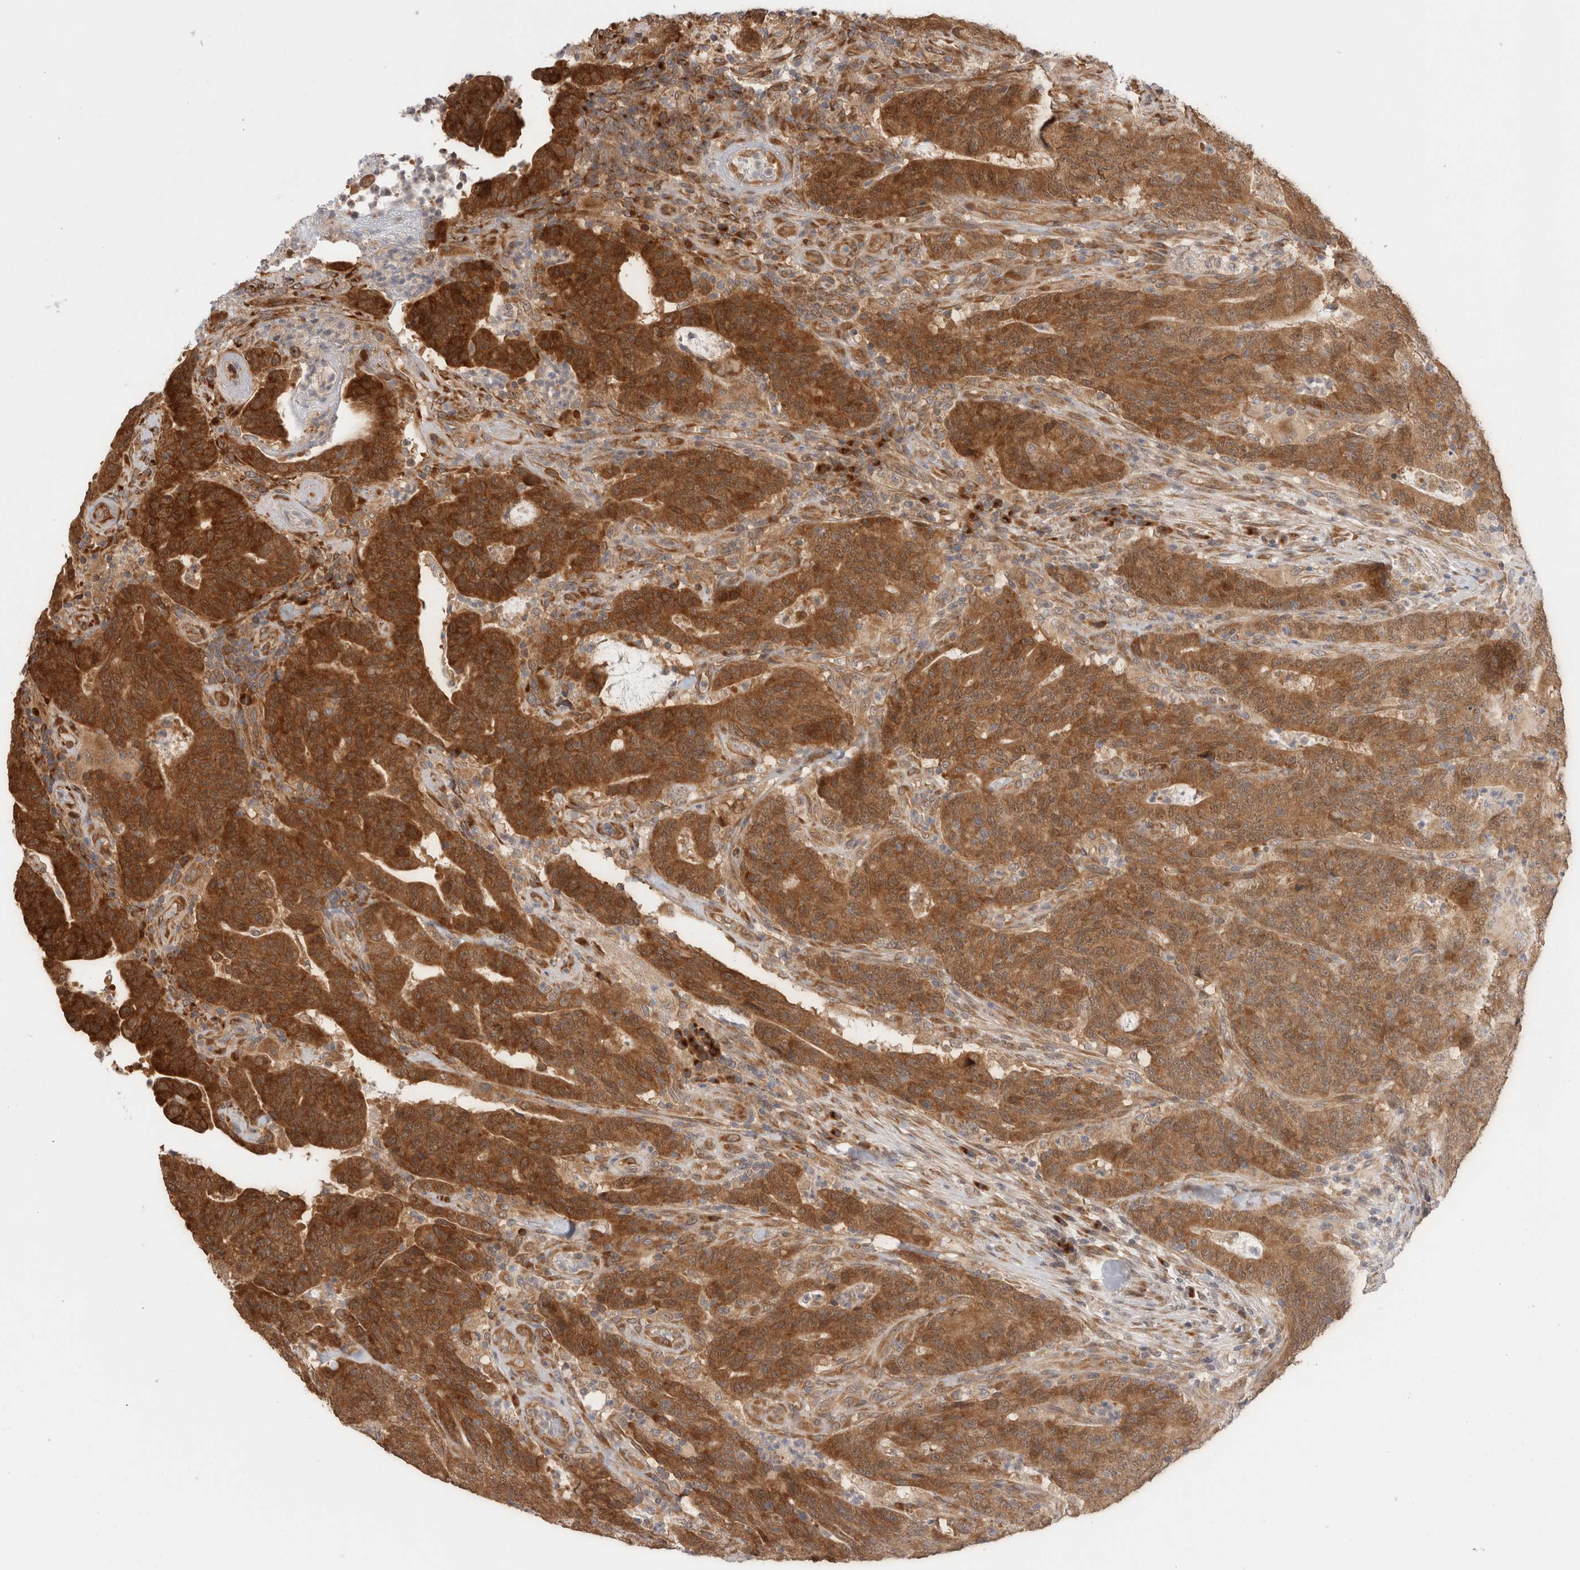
{"staining": {"intensity": "strong", "quantity": ">75%", "location": "cytoplasmic/membranous"}, "tissue": "colorectal cancer", "cell_type": "Tumor cells", "image_type": "cancer", "snomed": [{"axis": "morphology", "description": "Normal tissue, NOS"}, {"axis": "morphology", "description": "Adenocarcinoma, NOS"}, {"axis": "topography", "description": "Colon"}], "caption": "Tumor cells show high levels of strong cytoplasmic/membranous positivity in approximately >75% of cells in adenocarcinoma (colorectal).", "gene": "ACTL9", "patient": {"sex": "female", "age": 75}}